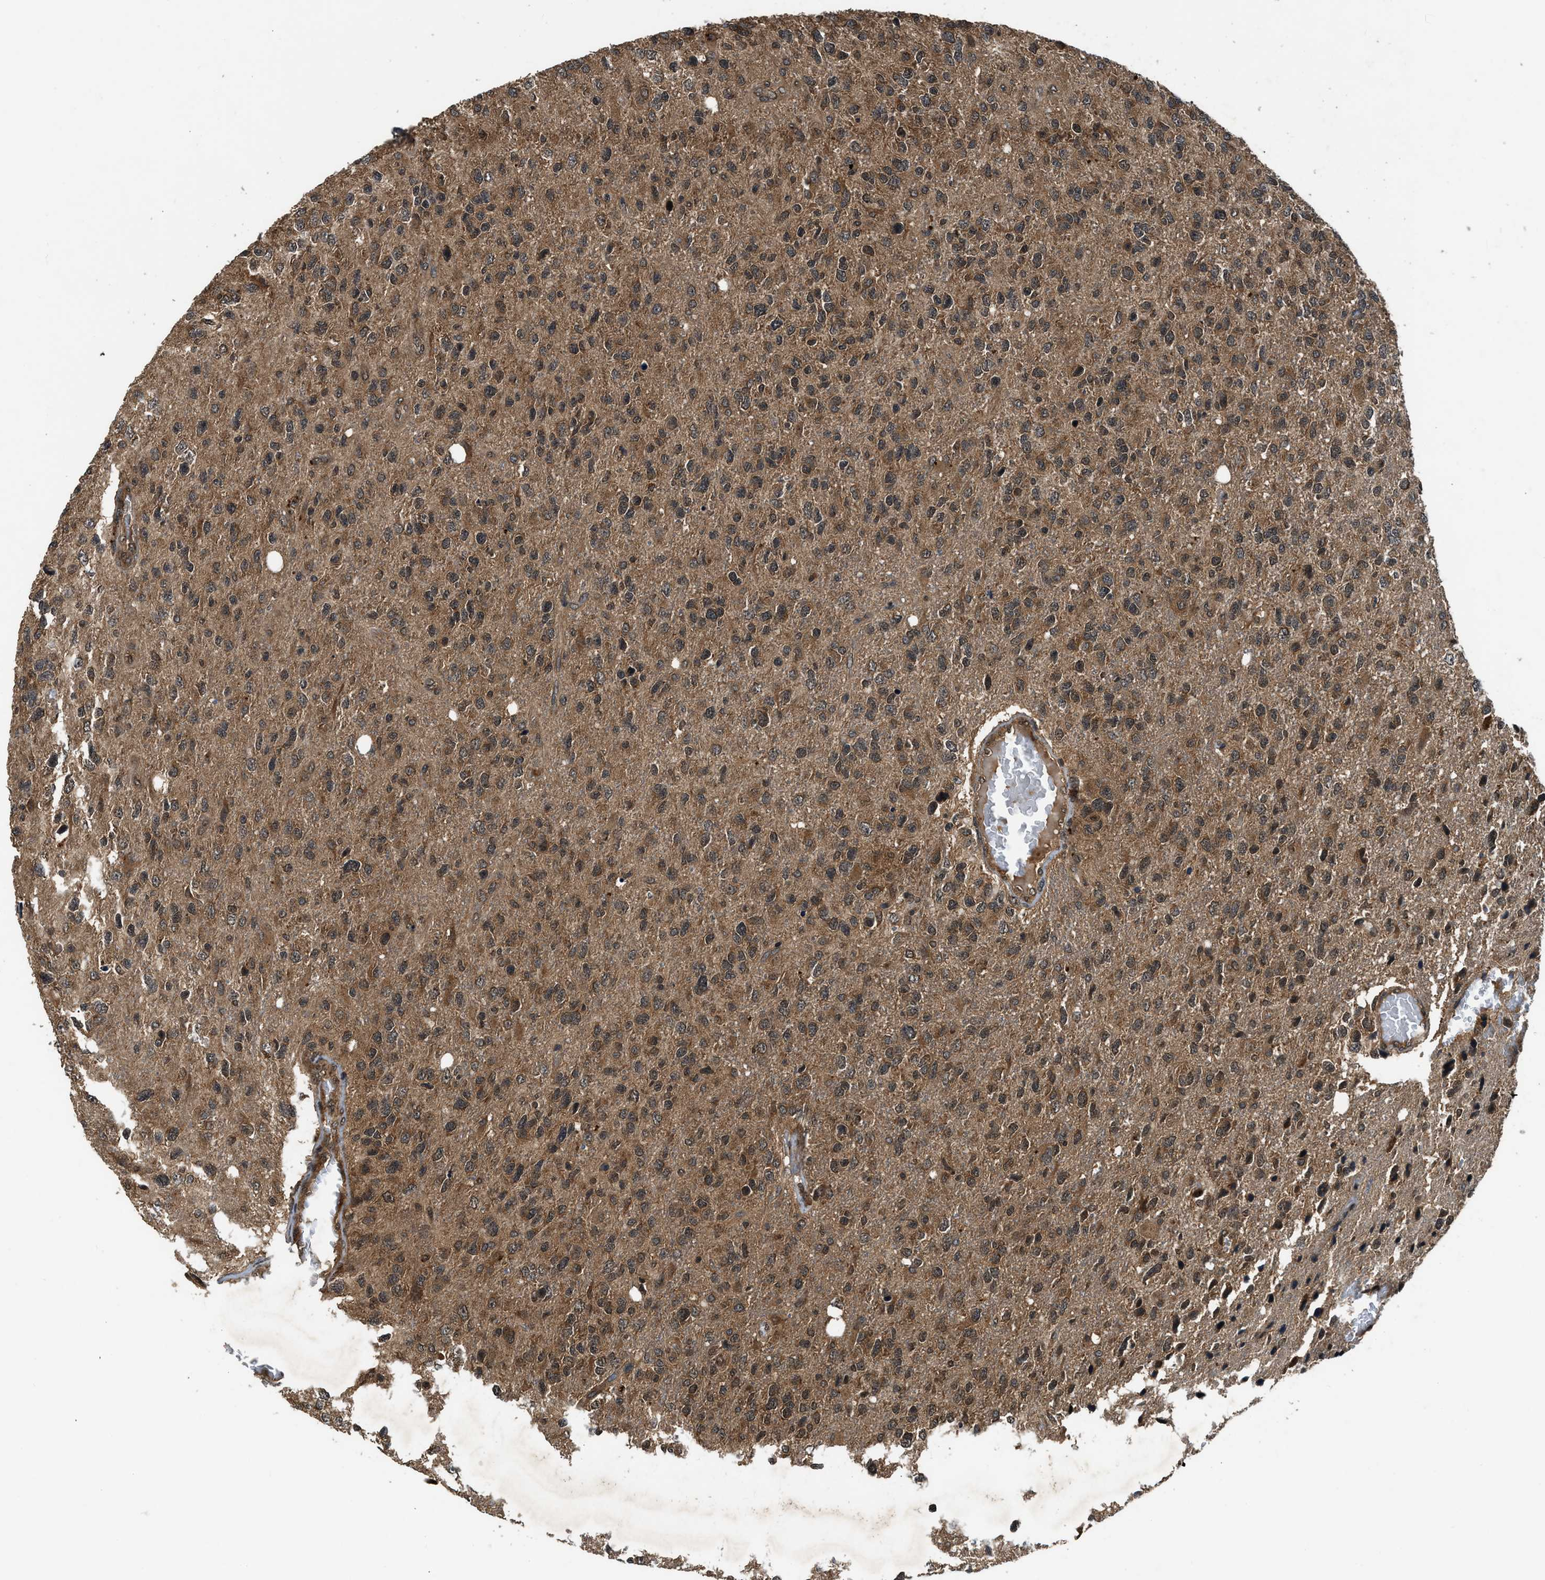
{"staining": {"intensity": "moderate", "quantity": ">75%", "location": "cytoplasmic/membranous"}, "tissue": "glioma", "cell_type": "Tumor cells", "image_type": "cancer", "snomed": [{"axis": "morphology", "description": "Glioma, malignant, High grade"}, {"axis": "topography", "description": "Brain"}], "caption": "Immunohistochemical staining of human high-grade glioma (malignant) displays medium levels of moderate cytoplasmic/membranous staining in about >75% of tumor cells.", "gene": "RPS6KB1", "patient": {"sex": "female", "age": 58}}